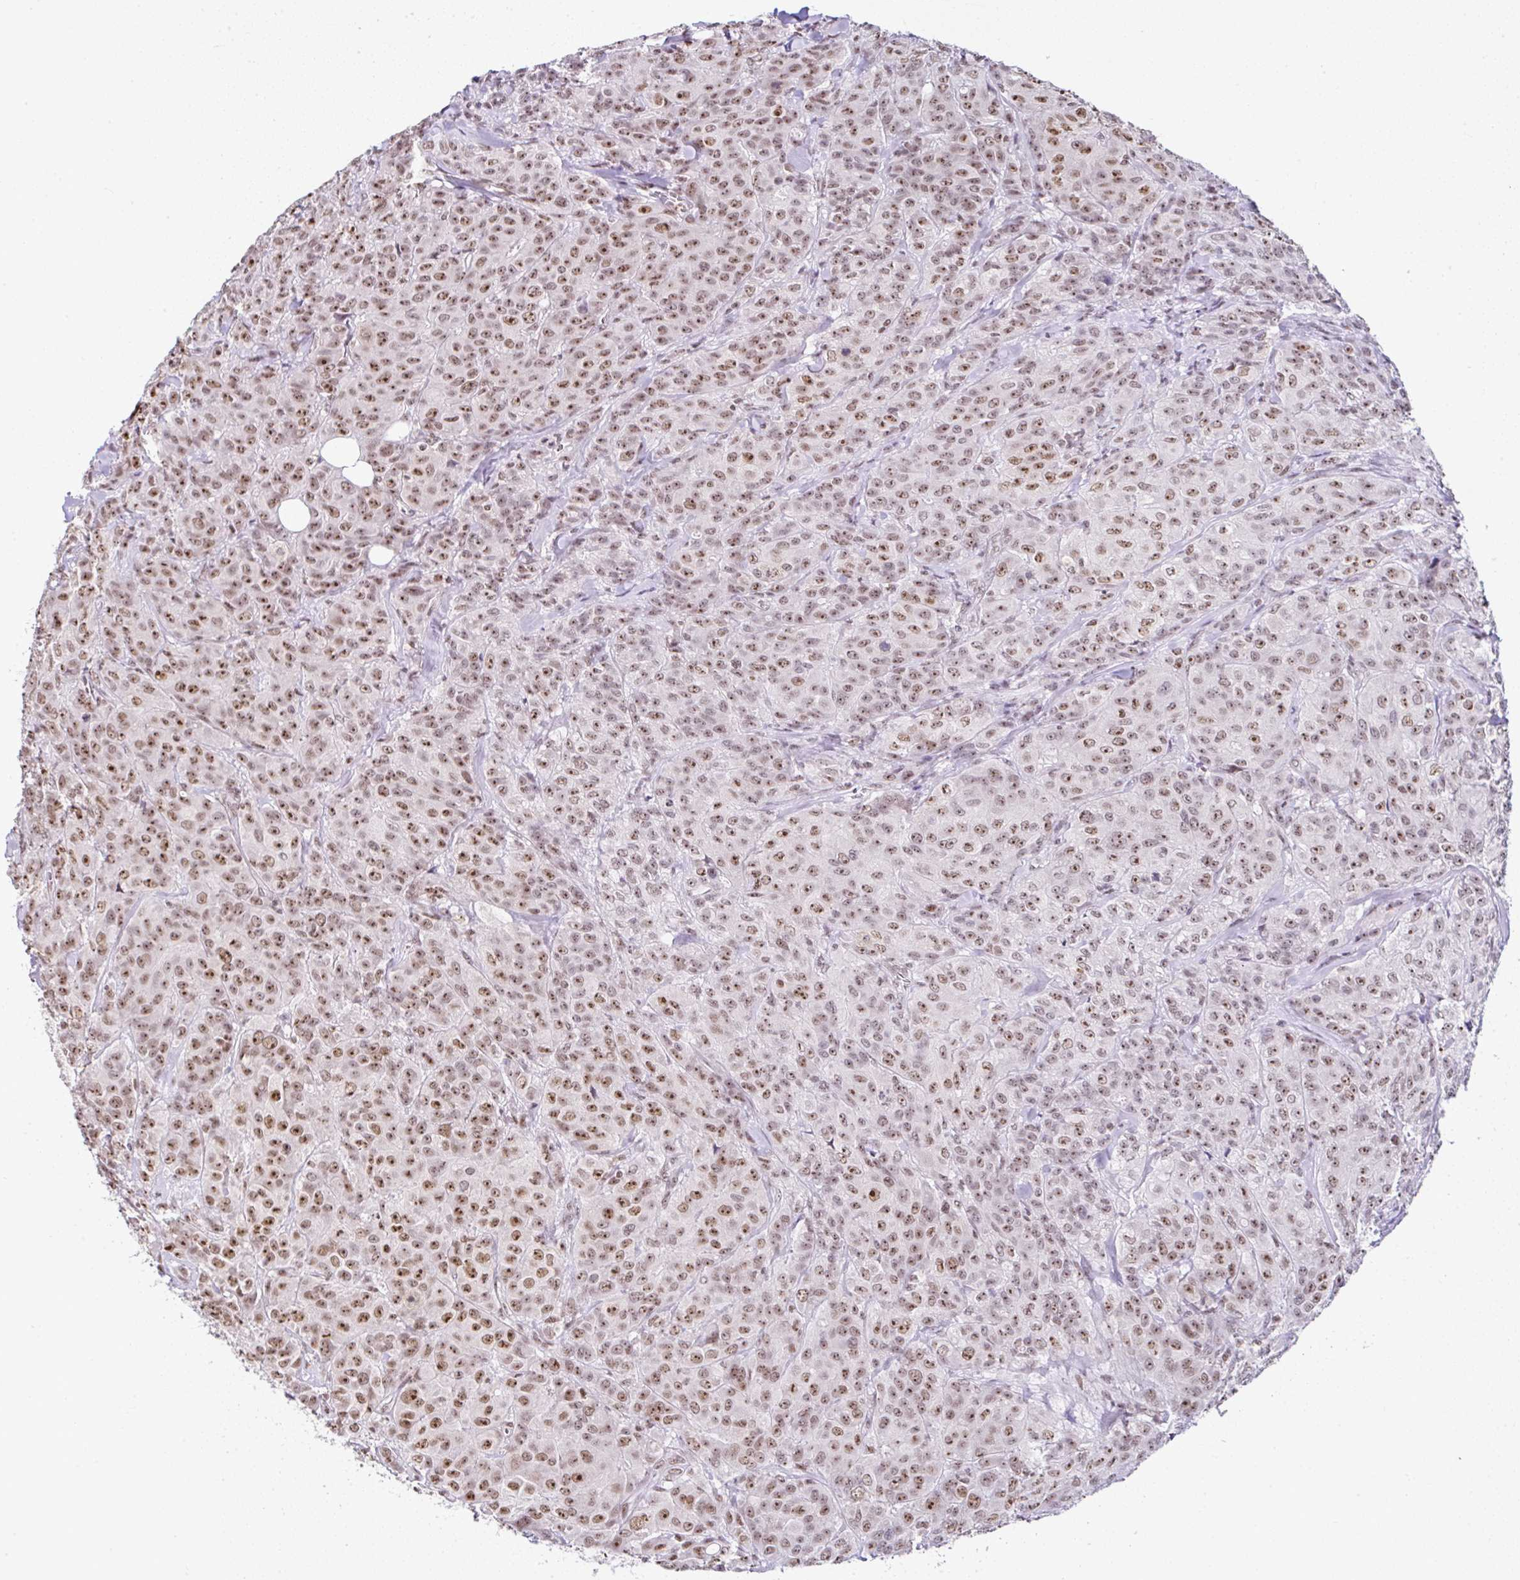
{"staining": {"intensity": "moderate", "quantity": ">75%", "location": "nuclear"}, "tissue": "breast cancer", "cell_type": "Tumor cells", "image_type": "cancer", "snomed": [{"axis": "morphology", "description": "Normal tissue, NOS"}, {"axis": "morphology", "description": "Duct carcinoma"}, {"axis": "topography", "description": "Breast"}], "caption": "Human breast cancer (infiltrating ductal carcinoma) stained with a protein marker displays moderate staining in tumor cells.", "gene": "PTPN2", "patient": {"sex": "female", "age": 43}}